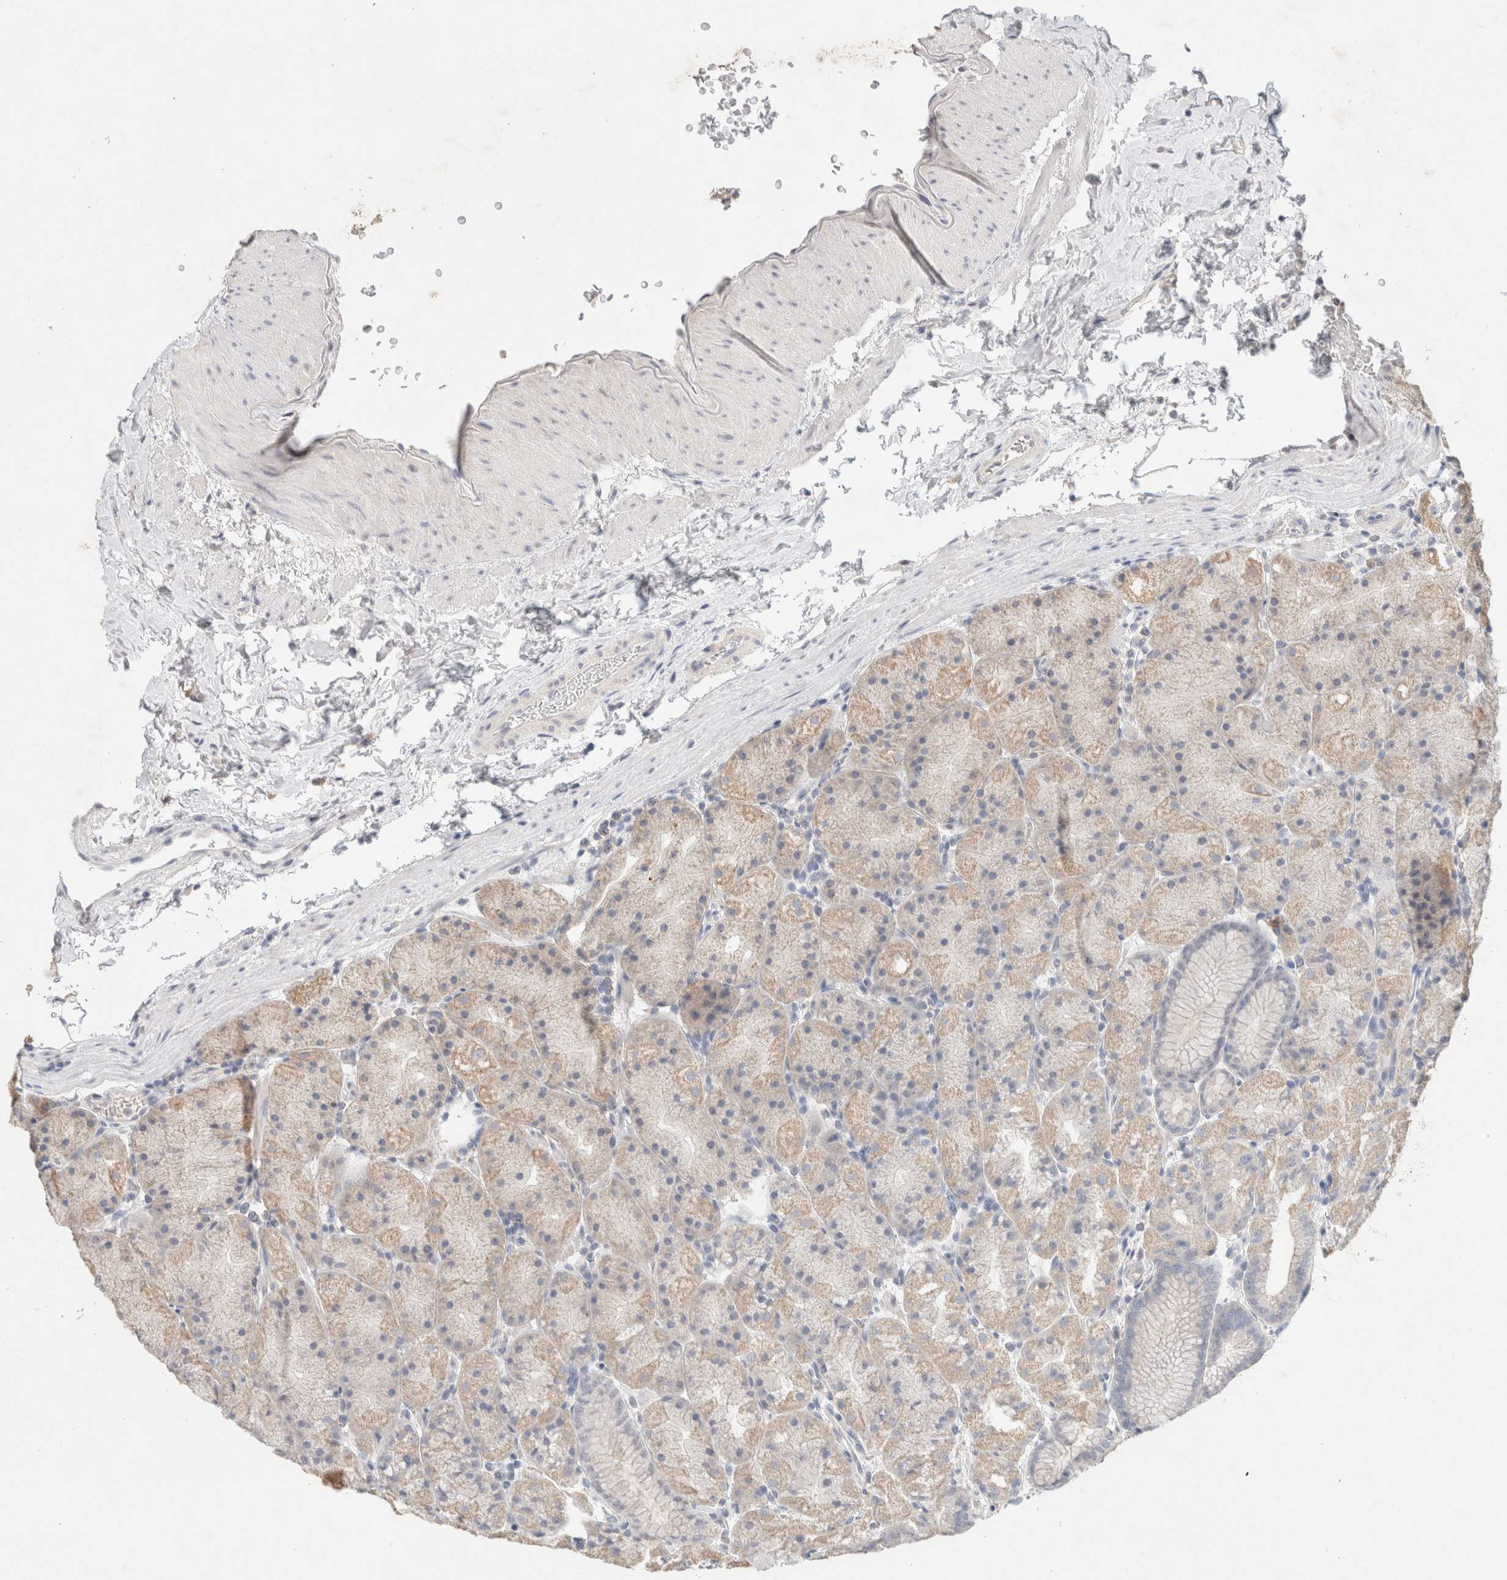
{"staining": {"intensity": "weak", "quantity": "<25%", "location": "cytoplasmic/membranous"}, "tissue": "stomach", "cell_type": "Glandular cells", "image_type": "normal", "snomed": [{"axis": "morphology", "description": "Normal tissue, NOS"}, {"axis": "topography", "description": "Stomach, upper"}, {"axis": "topography", "description": "Stomach"}], "caption": "An IHC micrograph of benign stomach is shown. There is no staining in glandular cells of stomach.", "gene": "MPP2", "patient": {"sex": "male", "age": 48}}